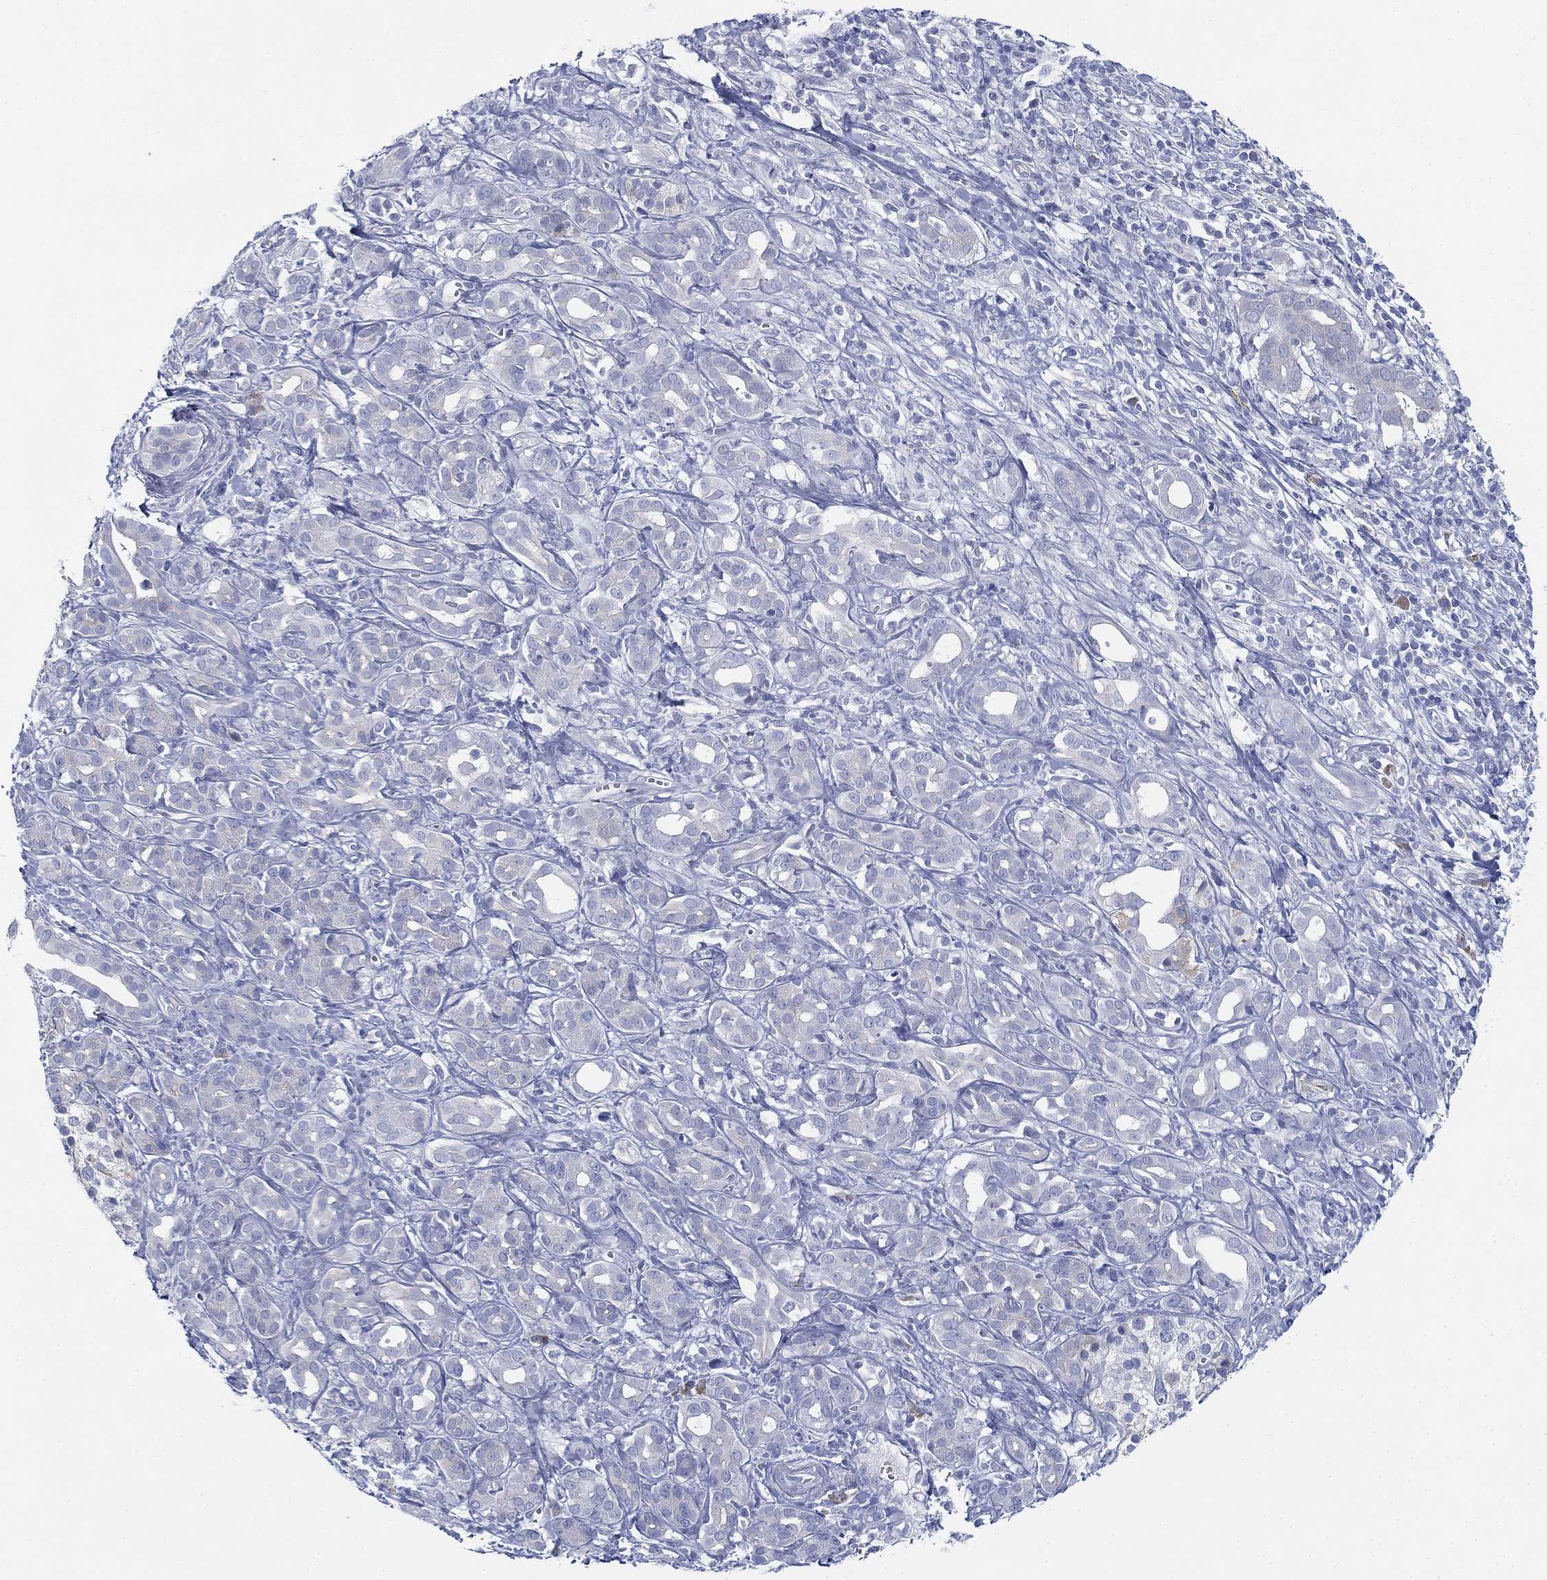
{"staining": {"intensity": "negative", "quantity": "none", "location": "none"}, "tissue": "pancreatic cancer", "cell_type": "Tumor cells", "image_type": "cancer", "snomed": [{"axis": "morphology", "description": "Adenocarcinoma, NOS"}, {"axis": "topography", "description": "Pancreas"}], "caption": "Protein analysis of adenocarcinoma (pancreatic) demonstrates no significant staining in tumor cells.", "gene": "GCNA", "patient": {"sex": "male", "age": 61}}